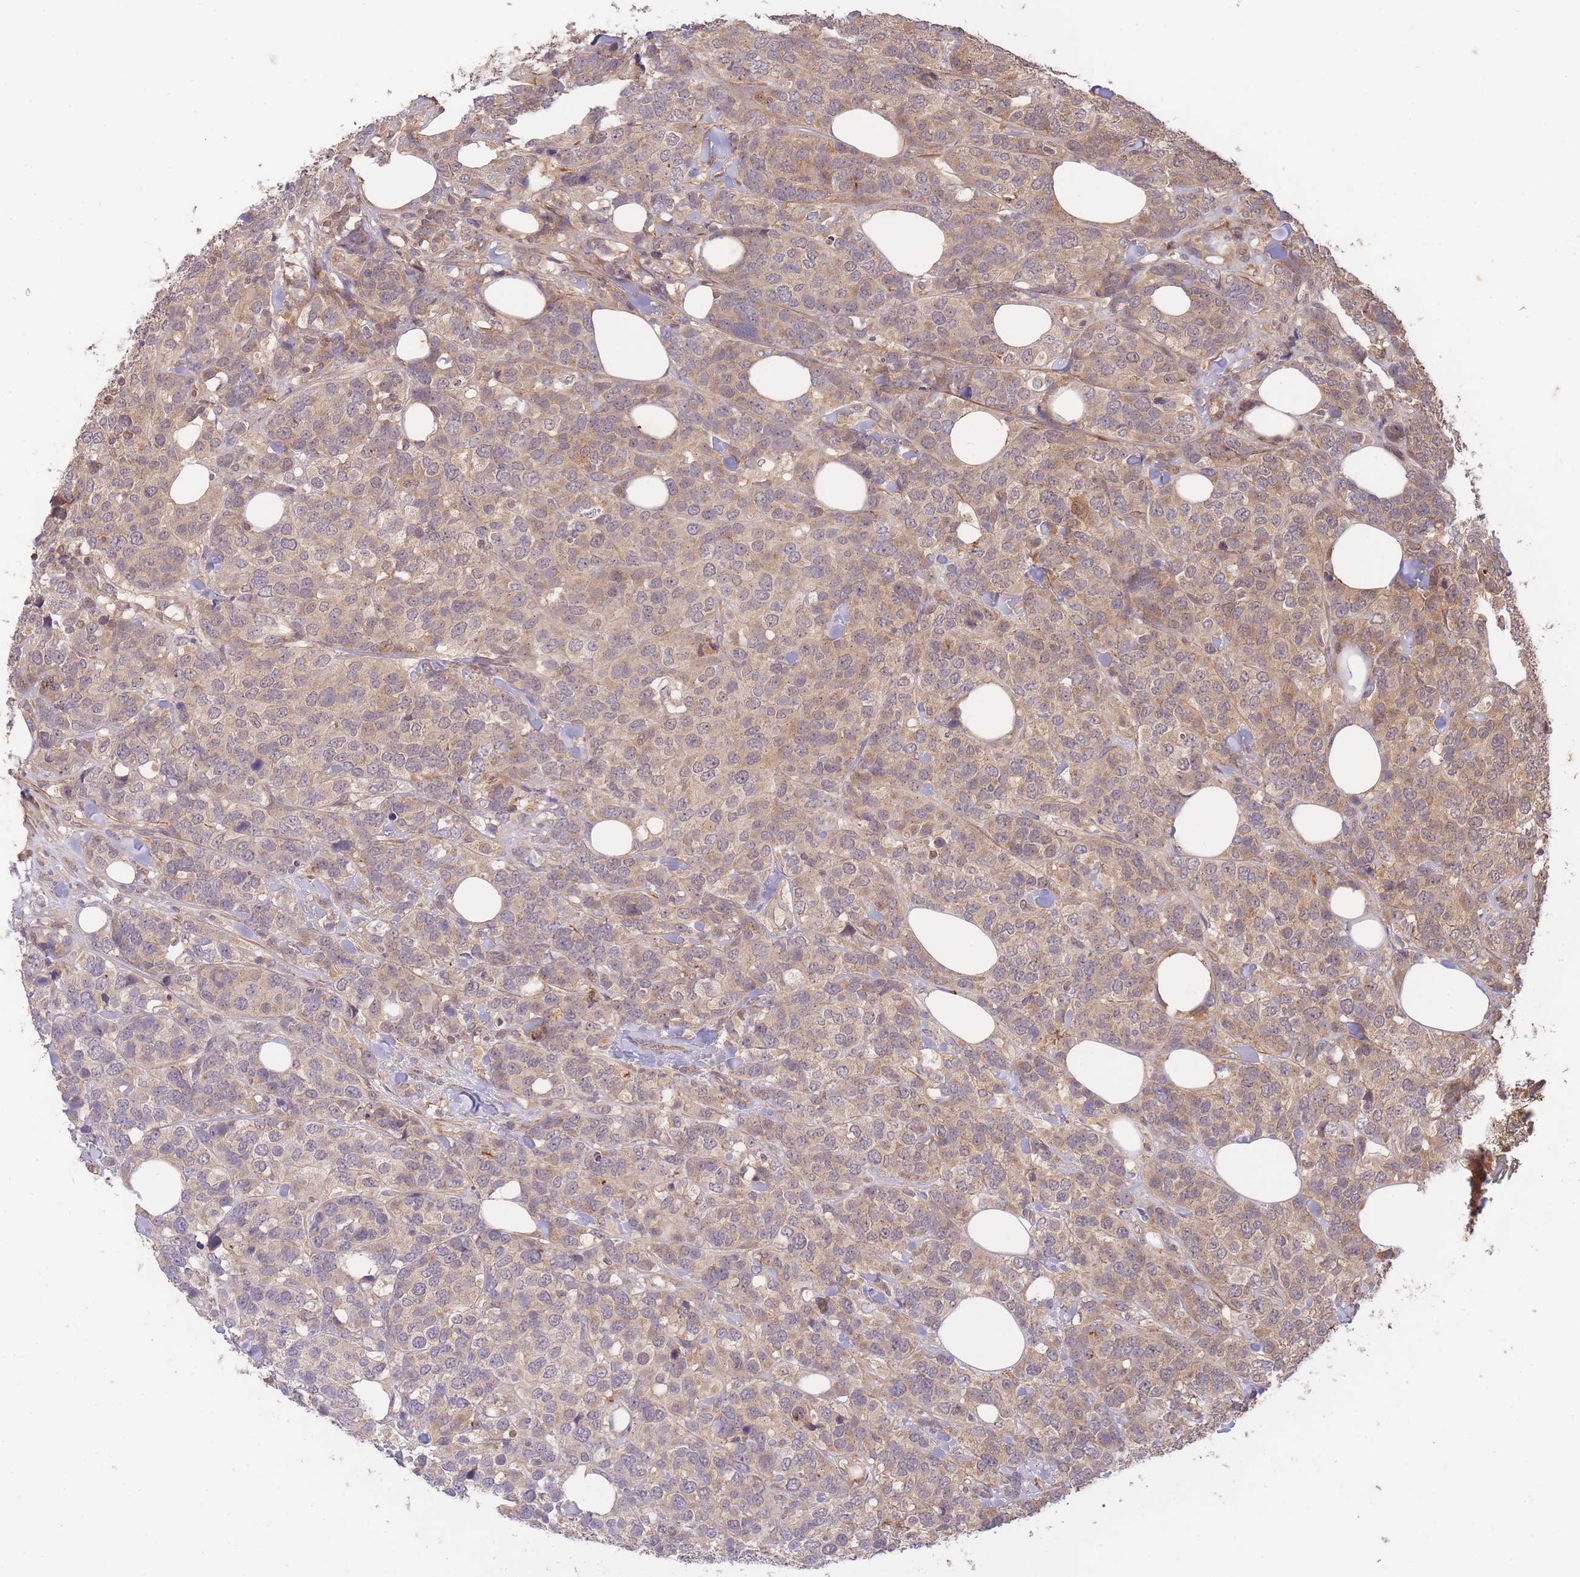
{"staining": {"intensity": "weak", "quantity": ">75%", "location": "cytoplasmic/membranous"}, "tissue": "breast cancer", "cell_type": "Tumor cells", "image_type": "cancer", "snomed": [{"axis": "morphology", "description": "Lobular carcinoma"}, {"axis": "topography", "description": "Breast"}], "caption": "A brown stain shows weak cytoplasmic/membranous expression of a protein in breast cancer tumor cells.", "gene": "ST8SIA4", "patient": {"sex": "female", "age": 59}}